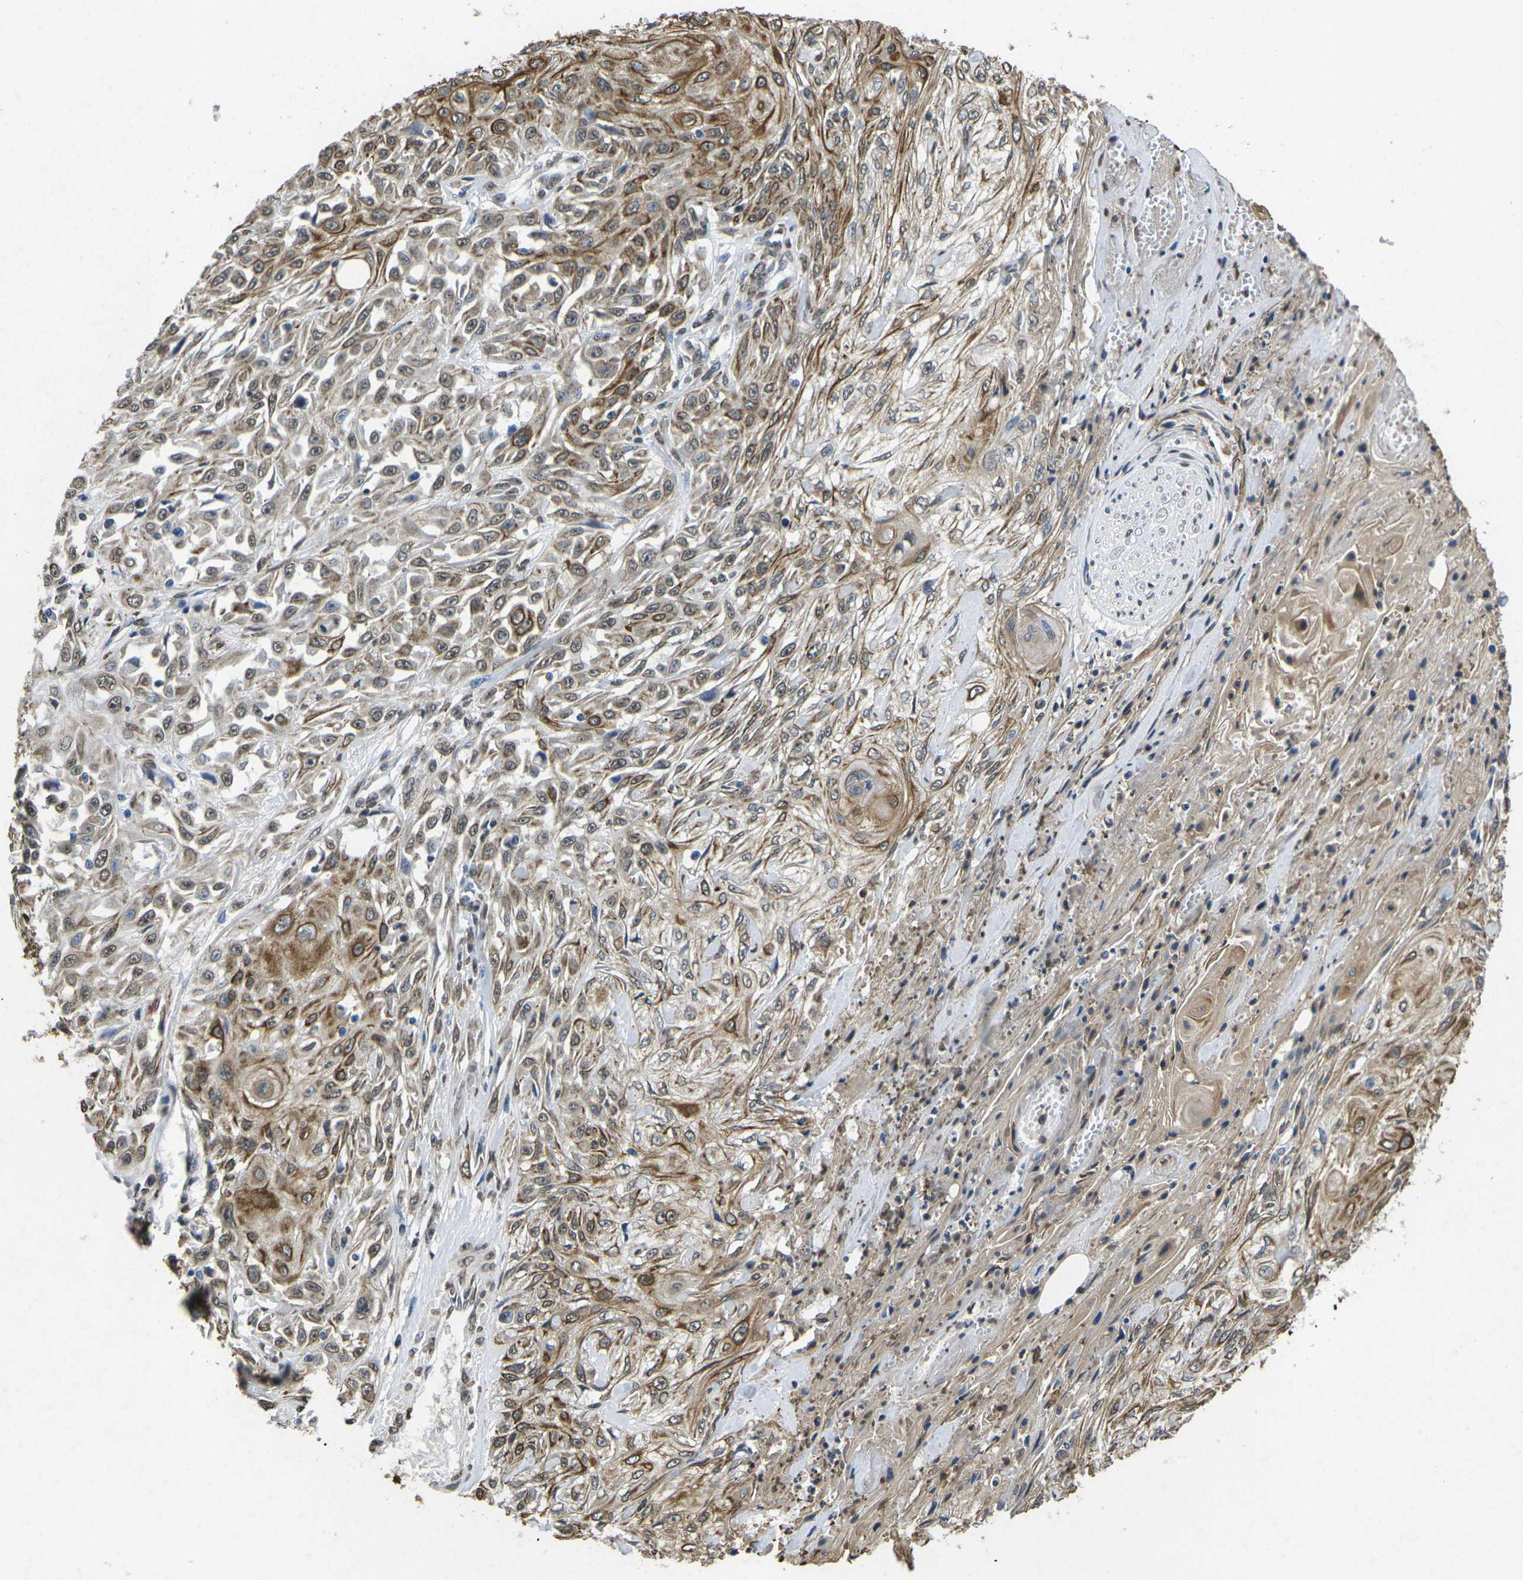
{"staining": {"intensity": "moderate", "quantity": "25%-75%", "location": "cytoplasmic/membranous,nuclear"}, "tissue": "skin cancer", "cell_type": "Tumor cells", "image_type": "cancer", "snomed": [{"axis": "morphology", "description": "Squamous cell carcinoma, NOS"}, {"axis": "morphology", "description": "Squamous cell carcinoma, metastatic, NOS"}, {"axis": "topography", "description": "Skin"}, {"axis": "topography", "description": "Lymph node"}], "caption": "IHC histopathology image of neoplastic tissue: human skin metastatic squamous cell carcinoma stained using immunohistochemistry (IHC) demonstrates medium levels of moderate protein expression localized specifically in the cytoplasmic/membranous and nuclear of tumor cells, appearing as a cytoplasmic/membranous and nuclear brown color.", "gene": "SCNN1B", "patient": {"sex": "male", "age": 75}}